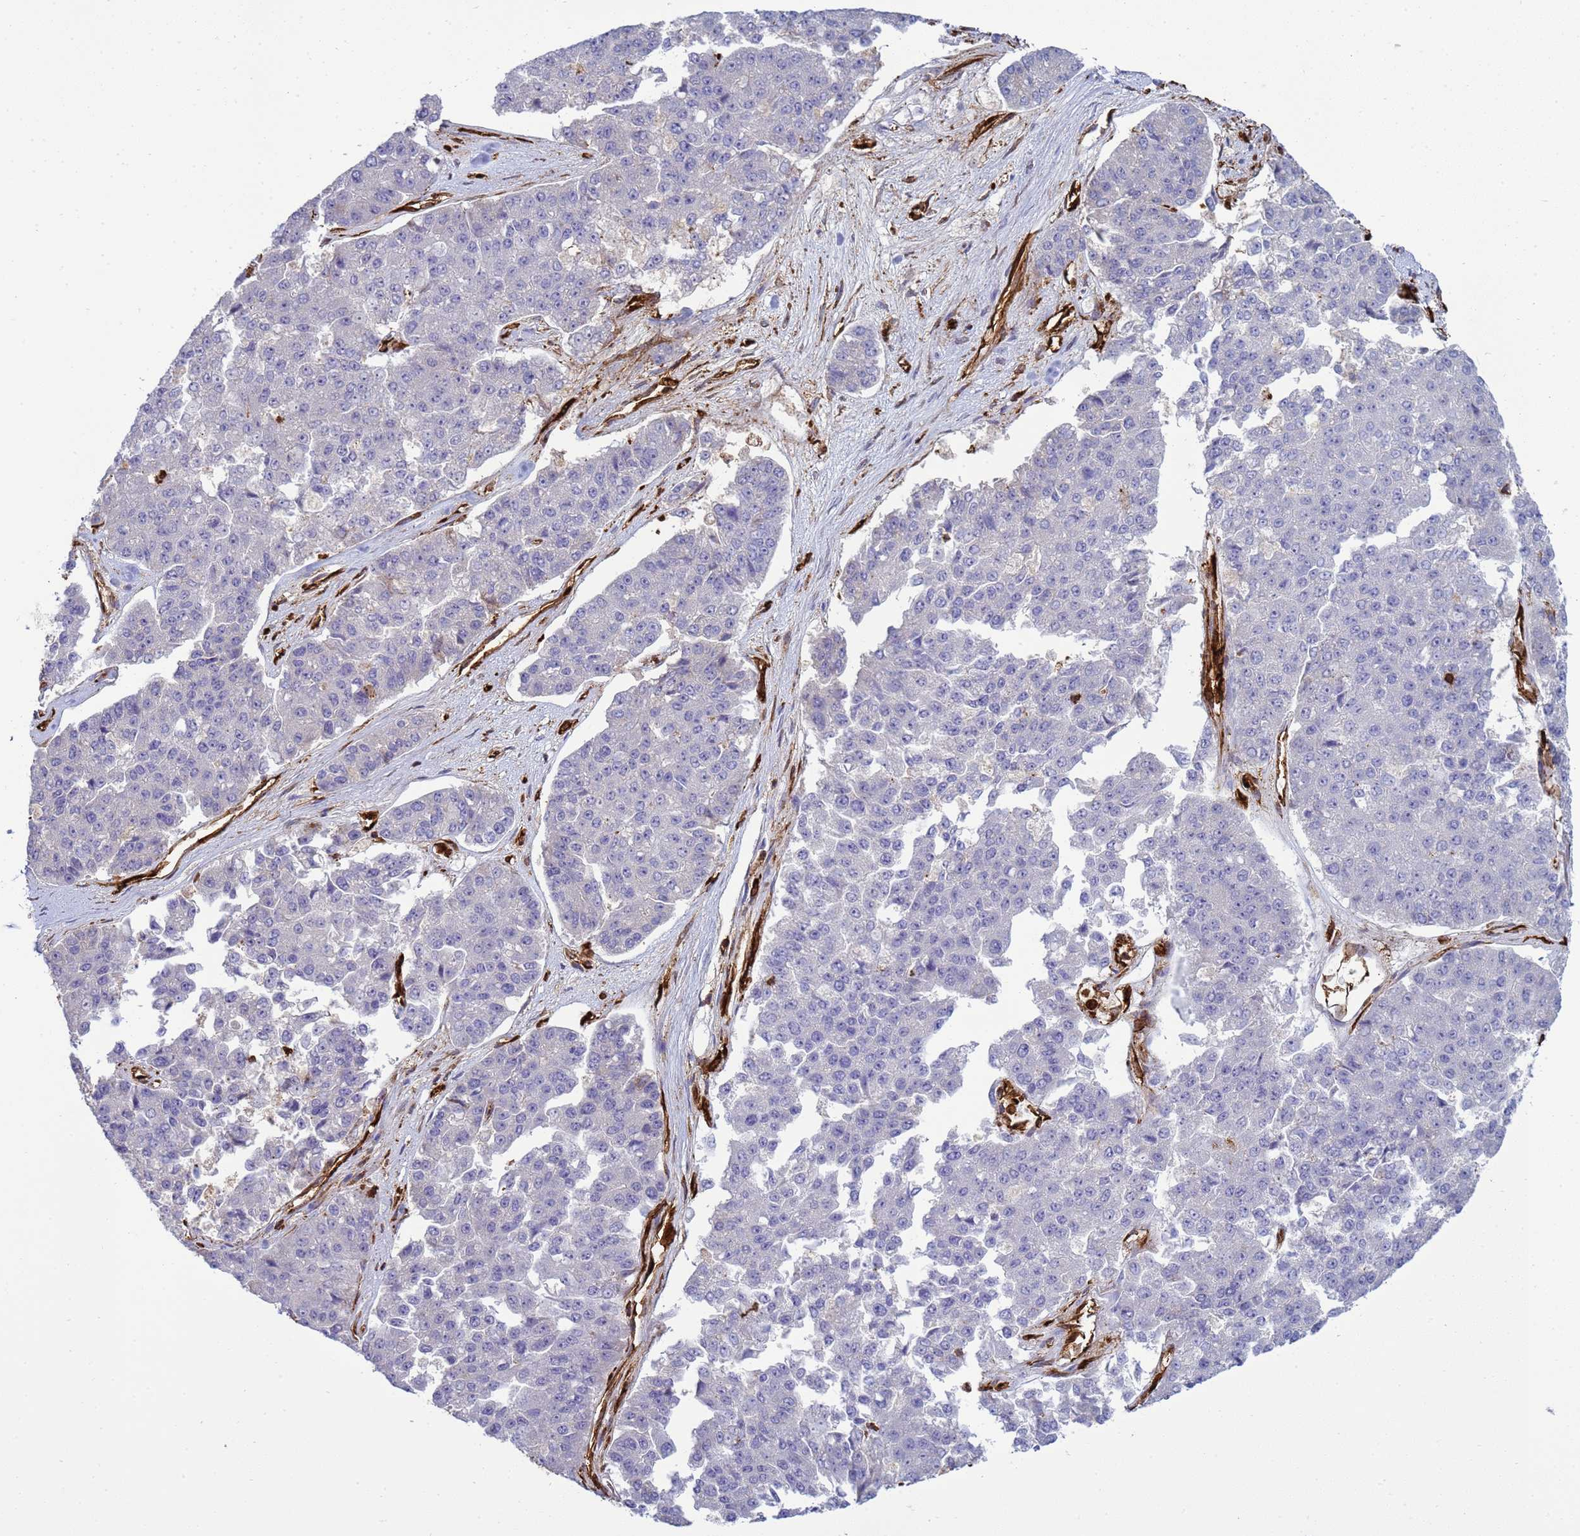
{"staining": {"intensity": "negative", "quantity": "none", "location": "none"}, "tissue": "pancreatic cancer", "cell_type": "Tumor cells", "image_type": "cancer", "snomed": [{"axis": "morphology", "description": "Adenocarcinoma, NOS"}, {"axis": "topography", "description": "Pancreas"}], "caption": "Tumor cells are negative for brown protein staining in adenocarcinoma (pancreatic). (Stains: DAB immunohistochemistry with hematoxylin counter stain, Microscopy: brightfield microscopy at high magnification).", "gene": "ZBTB8OS", "patient": {"sex": "male", "age": 50}}